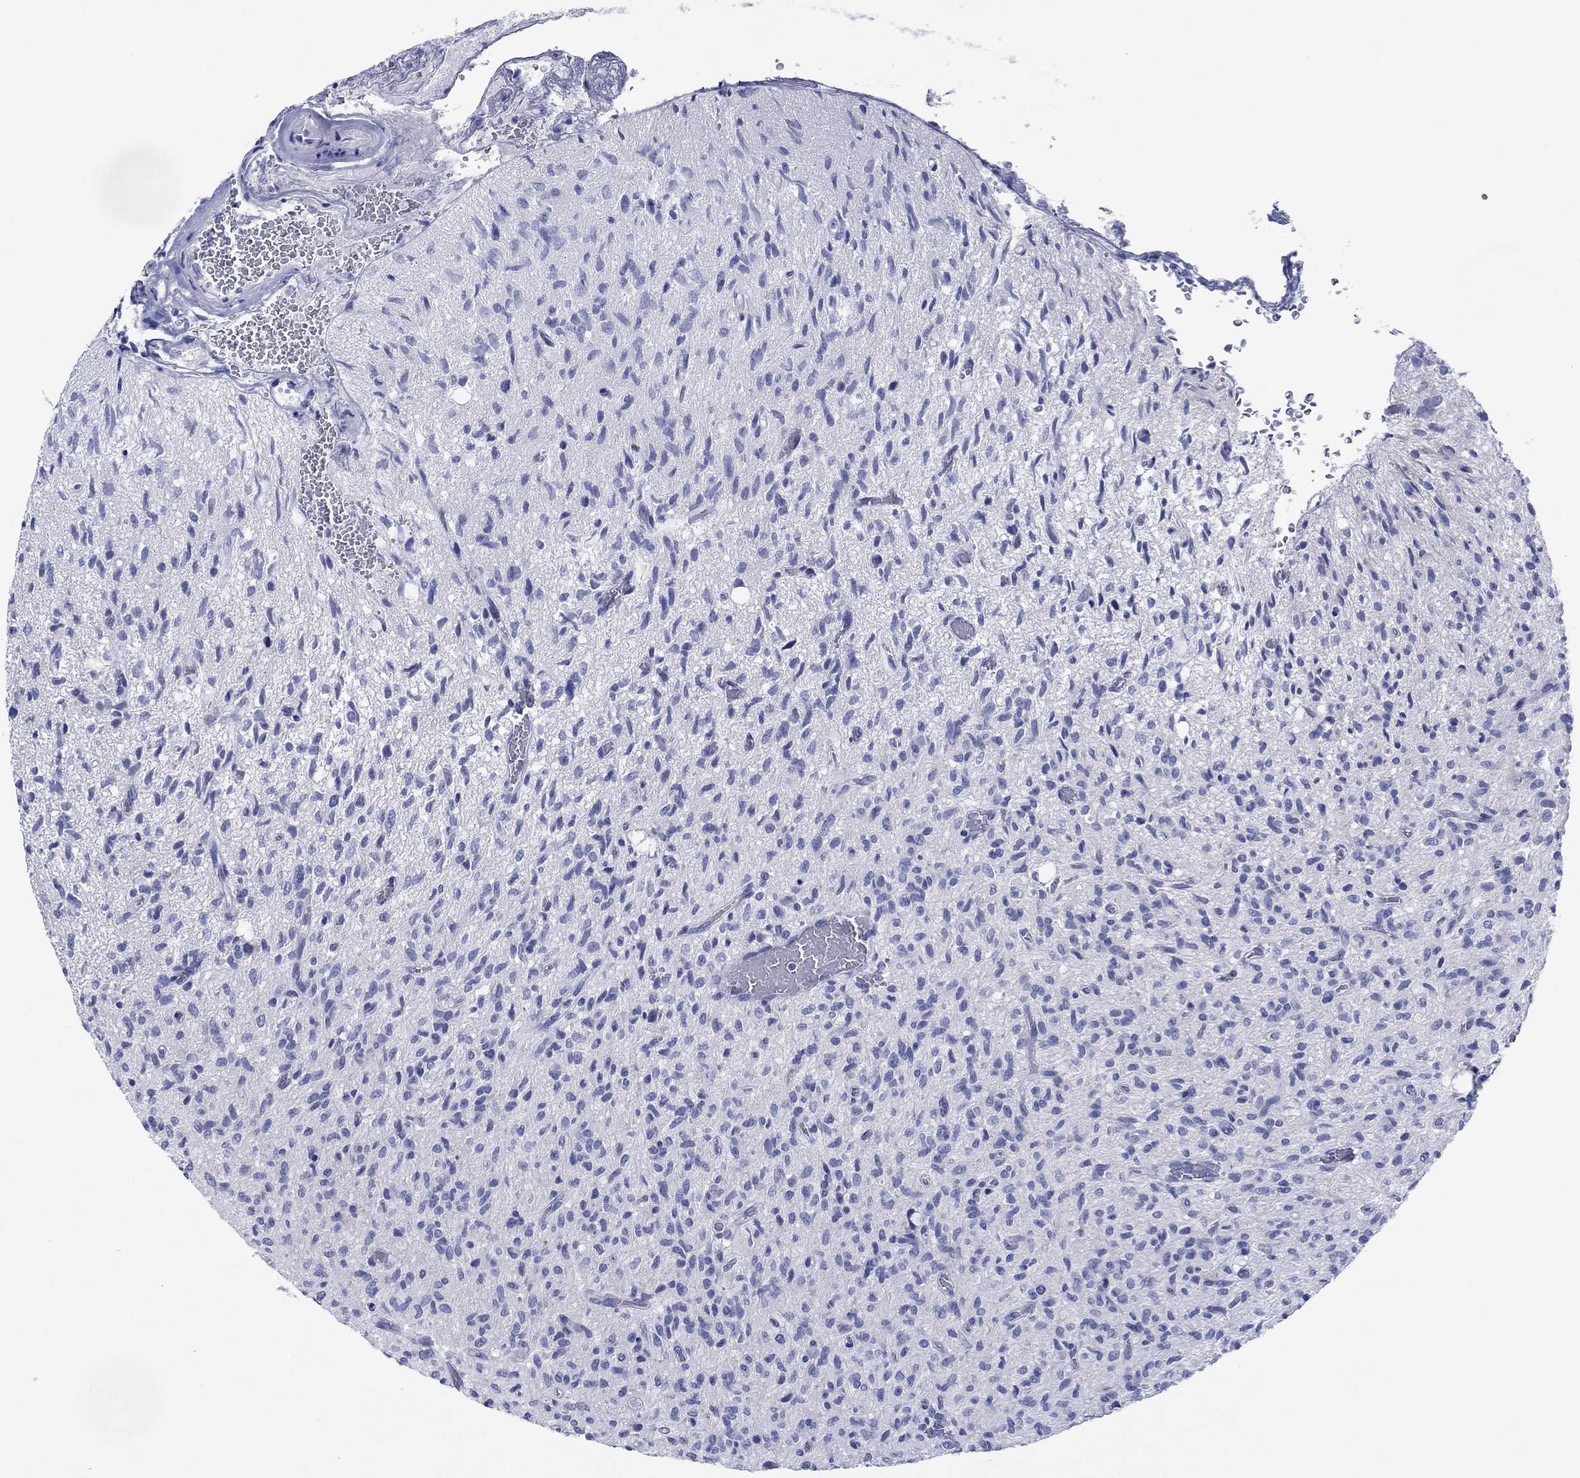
{"staining": {"intensity": "negative", "quantity": "none", "location": "none"}, "tissue": "glioma", "cell_type": "Tumor cells", "image_type": "cancer", "snomed": [{"axis": "morphology", "description": "Glioma, malignant, High grade"}, {"axis": "topography", "description": "Brain"}], "caption": "Malignant glioma (high-grade) stained for a protein using immunohistochemistry (IHC) reveals no staining tumor cells.", "gene": "HCRT", "patient": {"sex": "male", "age": 64}}